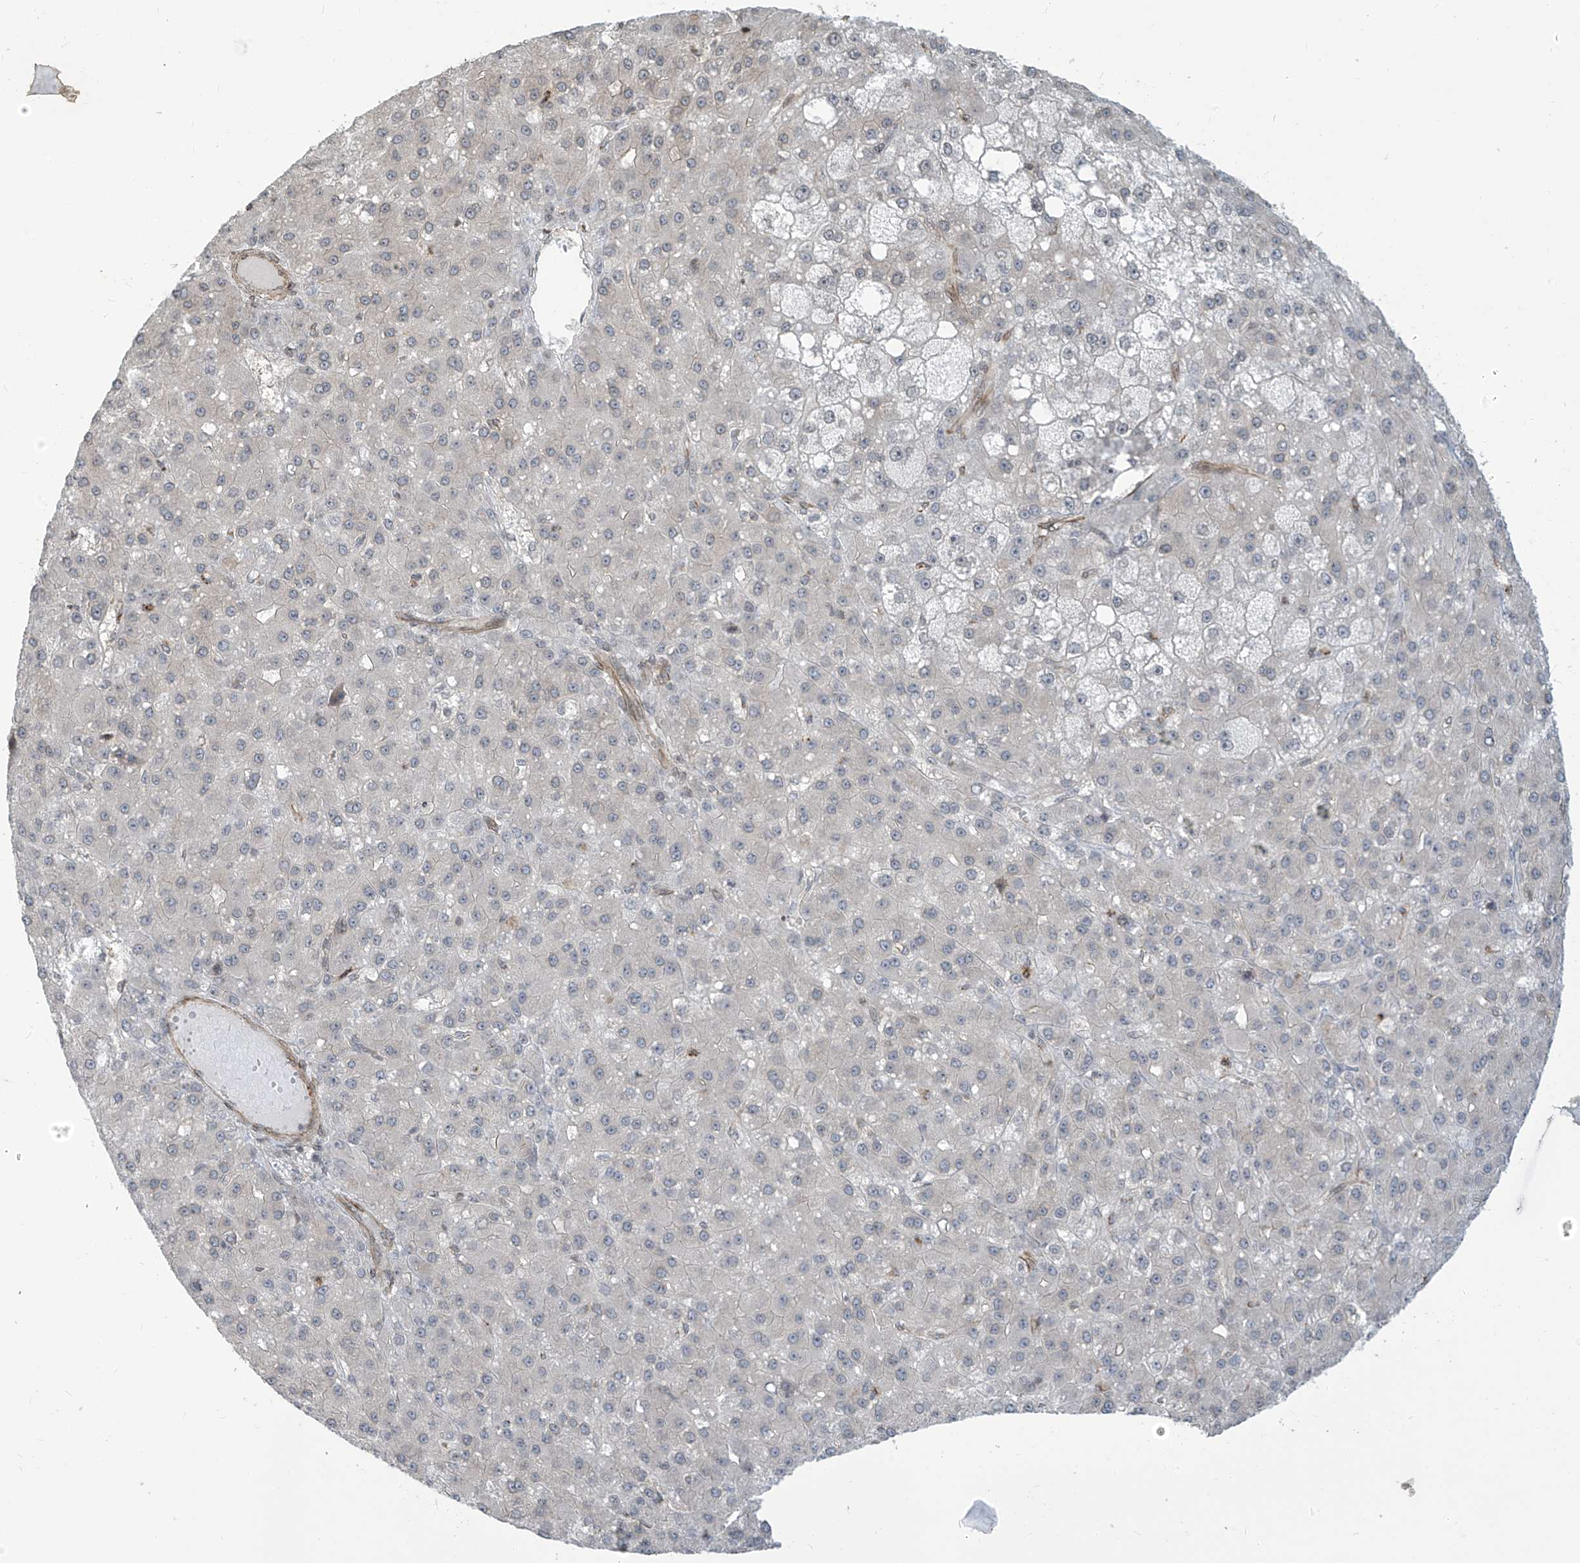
{"staining": {"intensity": "negative", "quantity": "none", "location": "none"}, "tissue": "liver cancer", "cell_type": "Tumor cells", "image_type": "cancer", "snomed": [{"axis": "morphology", "description": "Carcinoma, Hepatocellular, NOS"}, {"axis": "topography", "description": "Liver"}], "caption": "Immunohistochemical staining of liver cancer demonstrates no significant expression in tumor cells. Nuclei are stained in blue.", "gene": "METAP1D", "patient": {"sex": "male", "age": 67}}